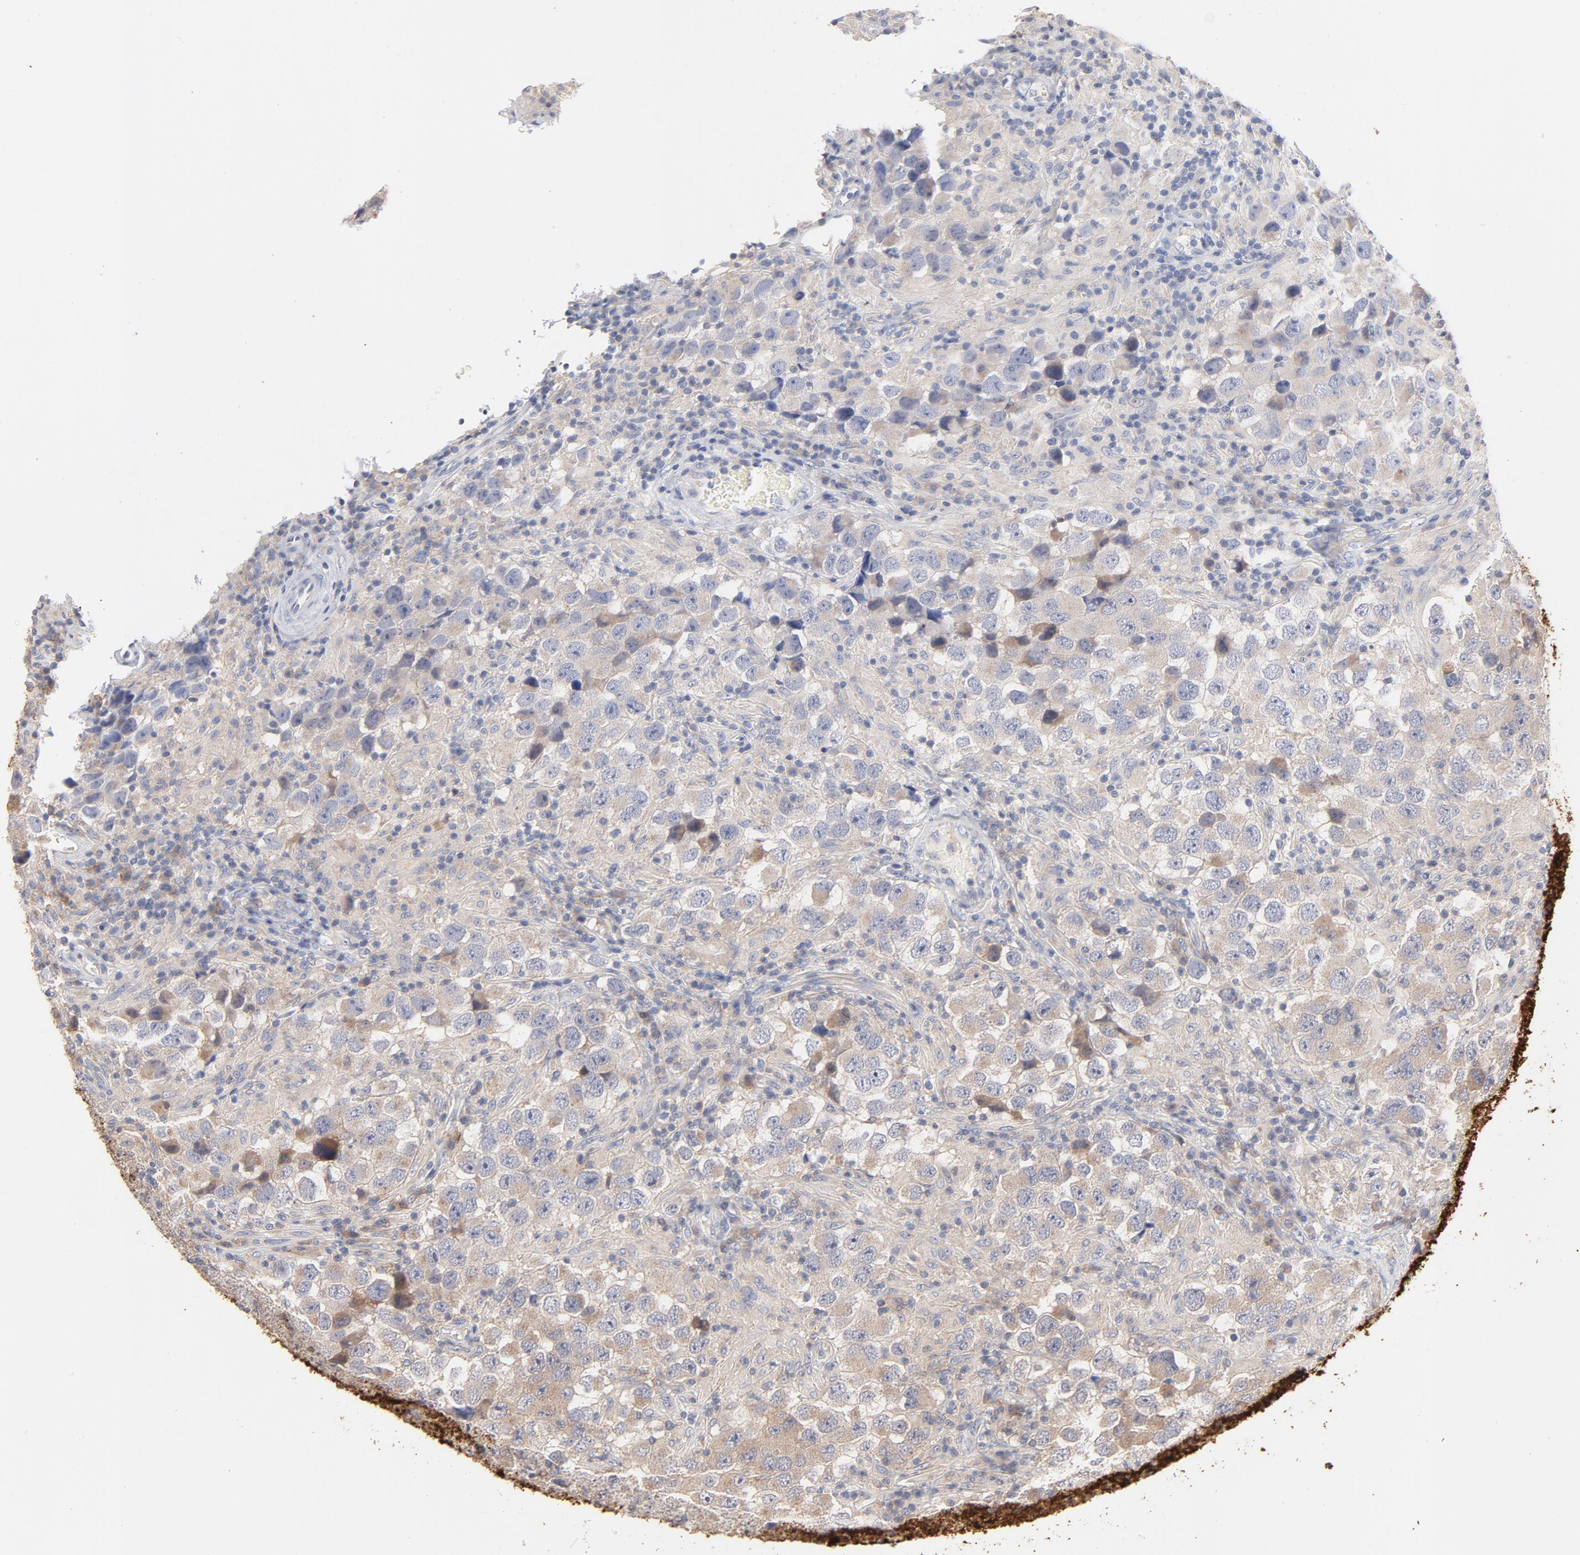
{"staining": {"intensity": "weak", "quantity": "<25%", "location": "cytoplasmic/membranous"}, "tissue": "testis cancer", "cell_type": "Tumor cells", "image_type": "cancer", "snomed": [{"axis": "morphology", "description": "Carcinoma, Embryonal, NOS"}, {"axis": "topography", "description": "Testis"}], "caption": "The immunohistochemistry micrograph has no significant positivity in tumor cells of embryonal carcinoma (testis) tissue.", "gene": "SETD3", "patient": {"sex": "male", "age": 21}}